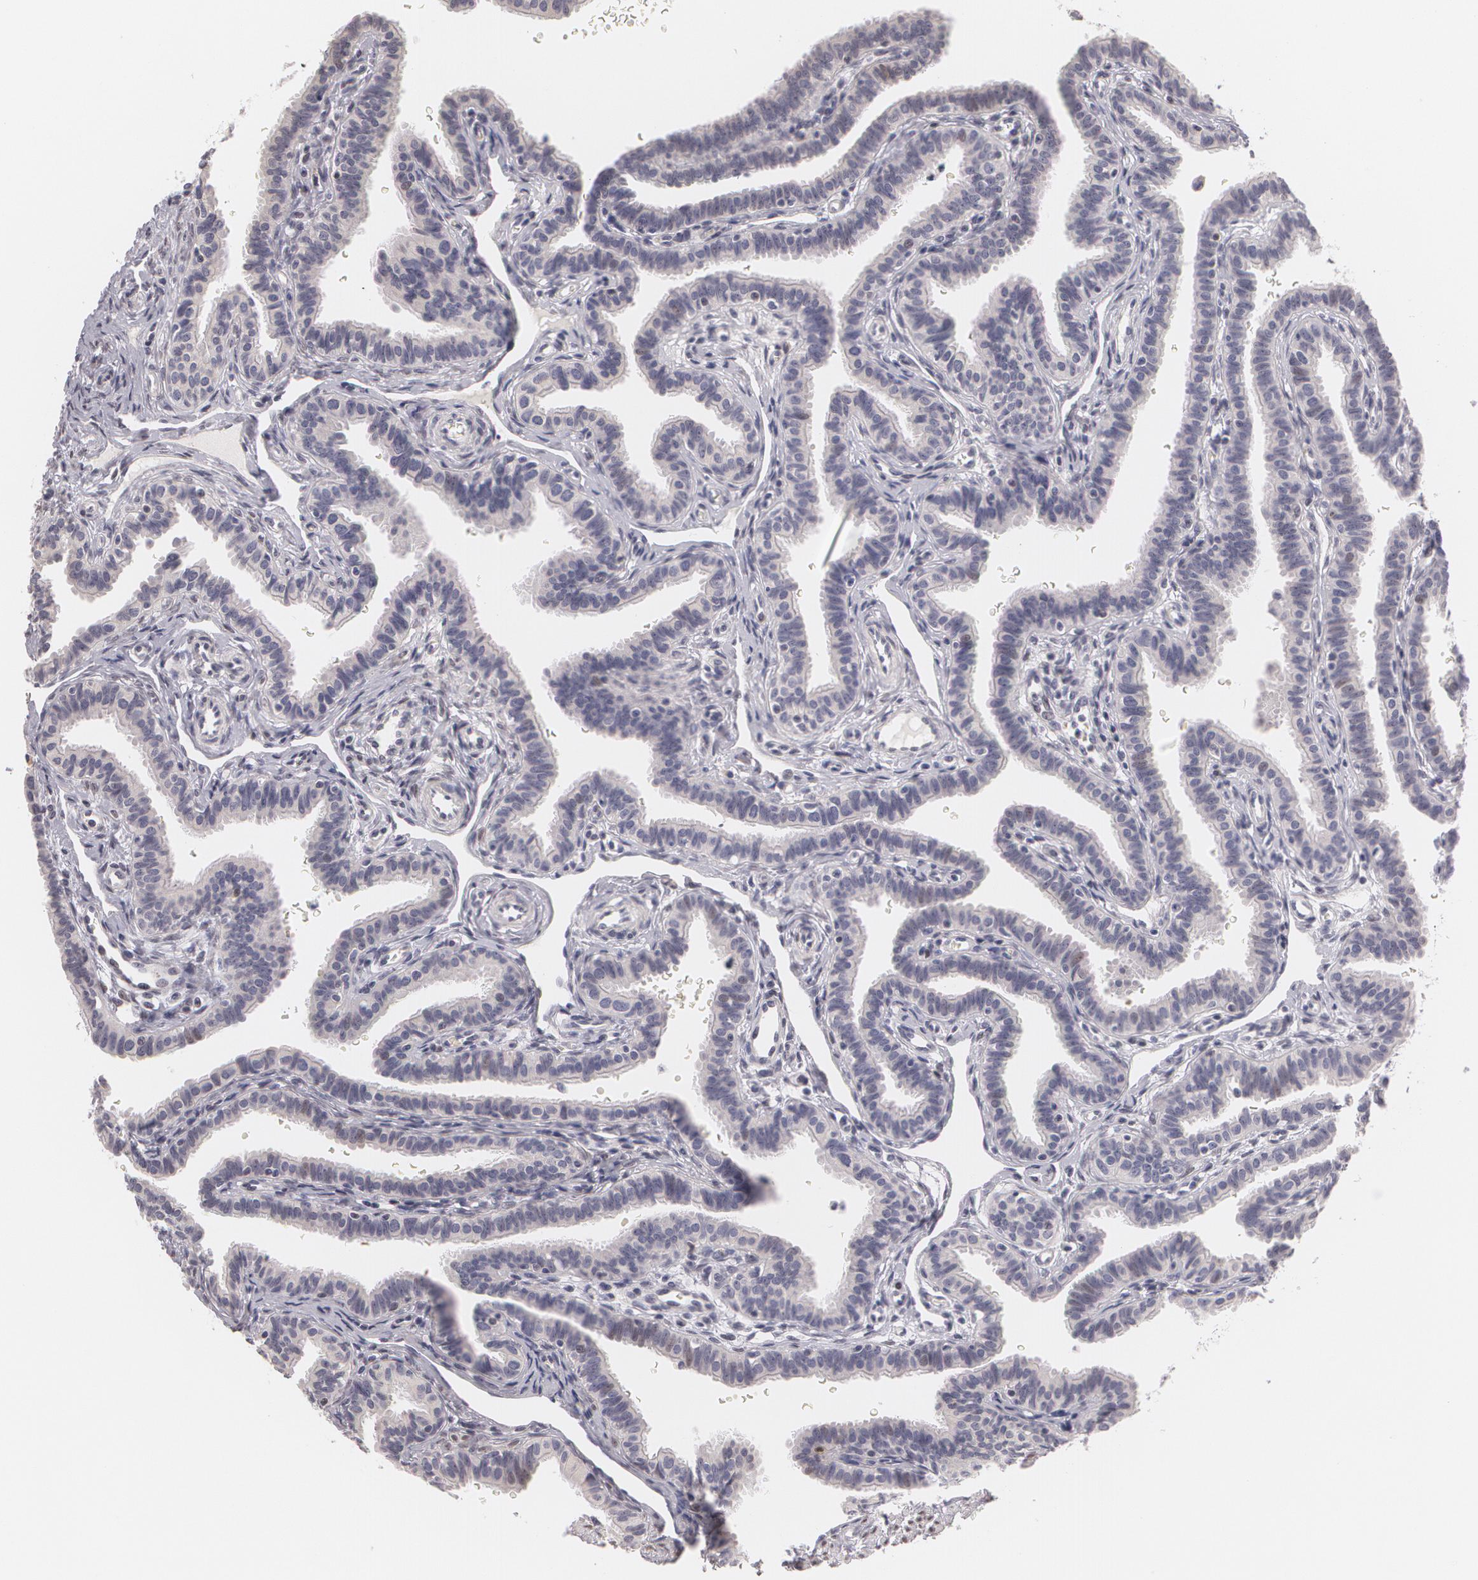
{"staining": {"intensity": "negative", "quantity": "none", "location": "none"}, "tissue": "fallopian tube", "cell_type": "Glandular cells", "image_type": "normal", "snomed": [{"axis": "morphology", "description": "Normal tissue, NOS"}, {"axis": "topography", "description": "Fallopian tube"}], "caption": "DAB (3,3'-diaminobenzidine) immunohistochemical staining of unremarkable fallopian tube displays no significant positivity in glandular cells.", "gene": "ZBTB16", "patient": {"sex": "female", "age": 32}}